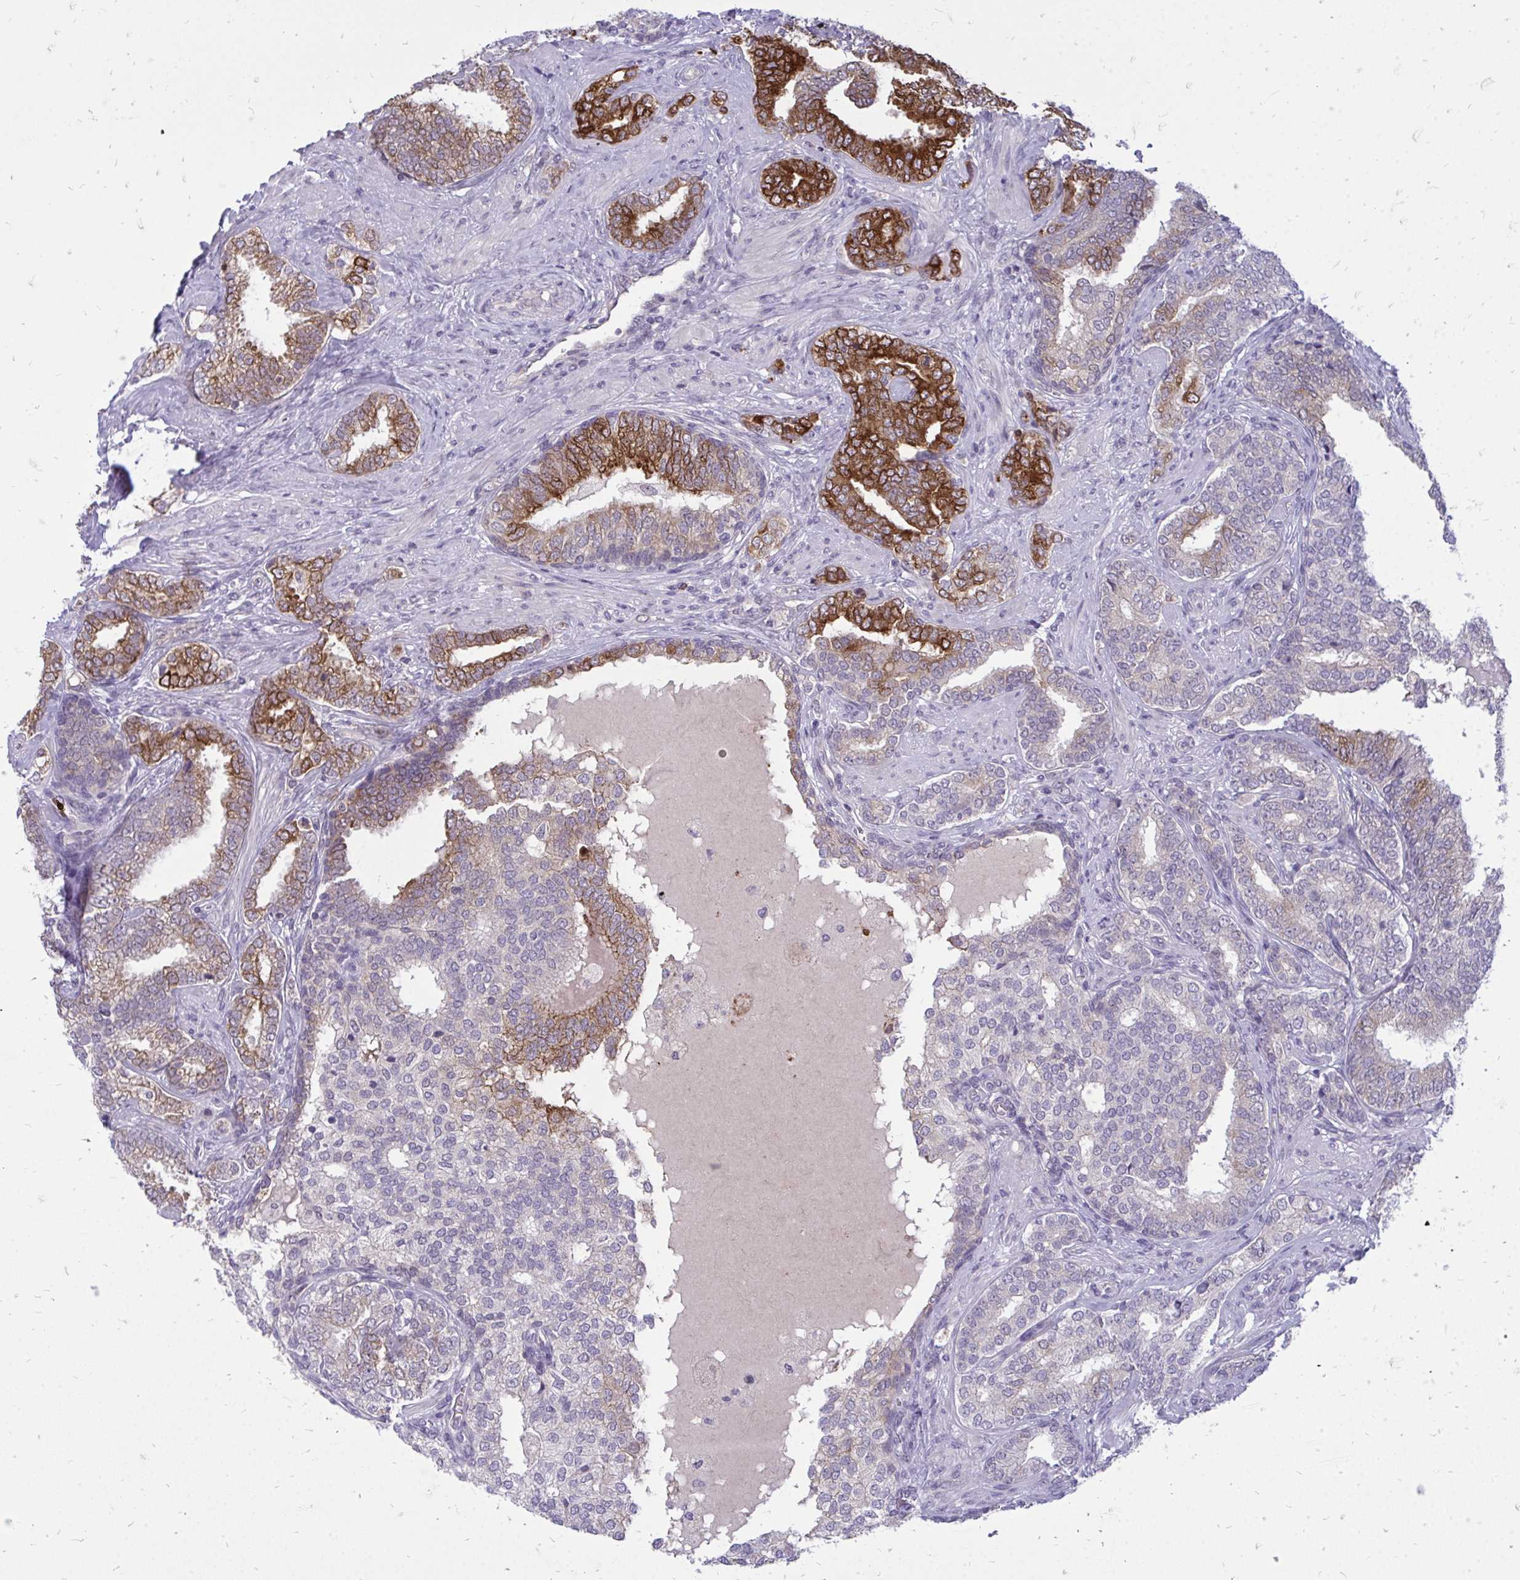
{"staining": {"intensity": "strong", "quantity": "25%-75%", "location": "cytoplasmic/membranous"}, "tissue": "prostate cancer", "cell_type": "Tumor cells", "image_type": "cancer", "snomed": [{"axis": "morphology", "description": "Adenocarcinoma, High grade"}, {"axis": "topography", "description": "Prostate"}], "caption": "Immunohistochemical staining of adenocarcinoma (high-grade) (prostate) demonstrates strong cytoplasmic/membranous protein positivity in approximately 25%-75% of tumor cells. (IHC, brightfield microscopy, high magnification).", "gene": "ACSL5", "patient": {"sex": "male", "age": 72}}